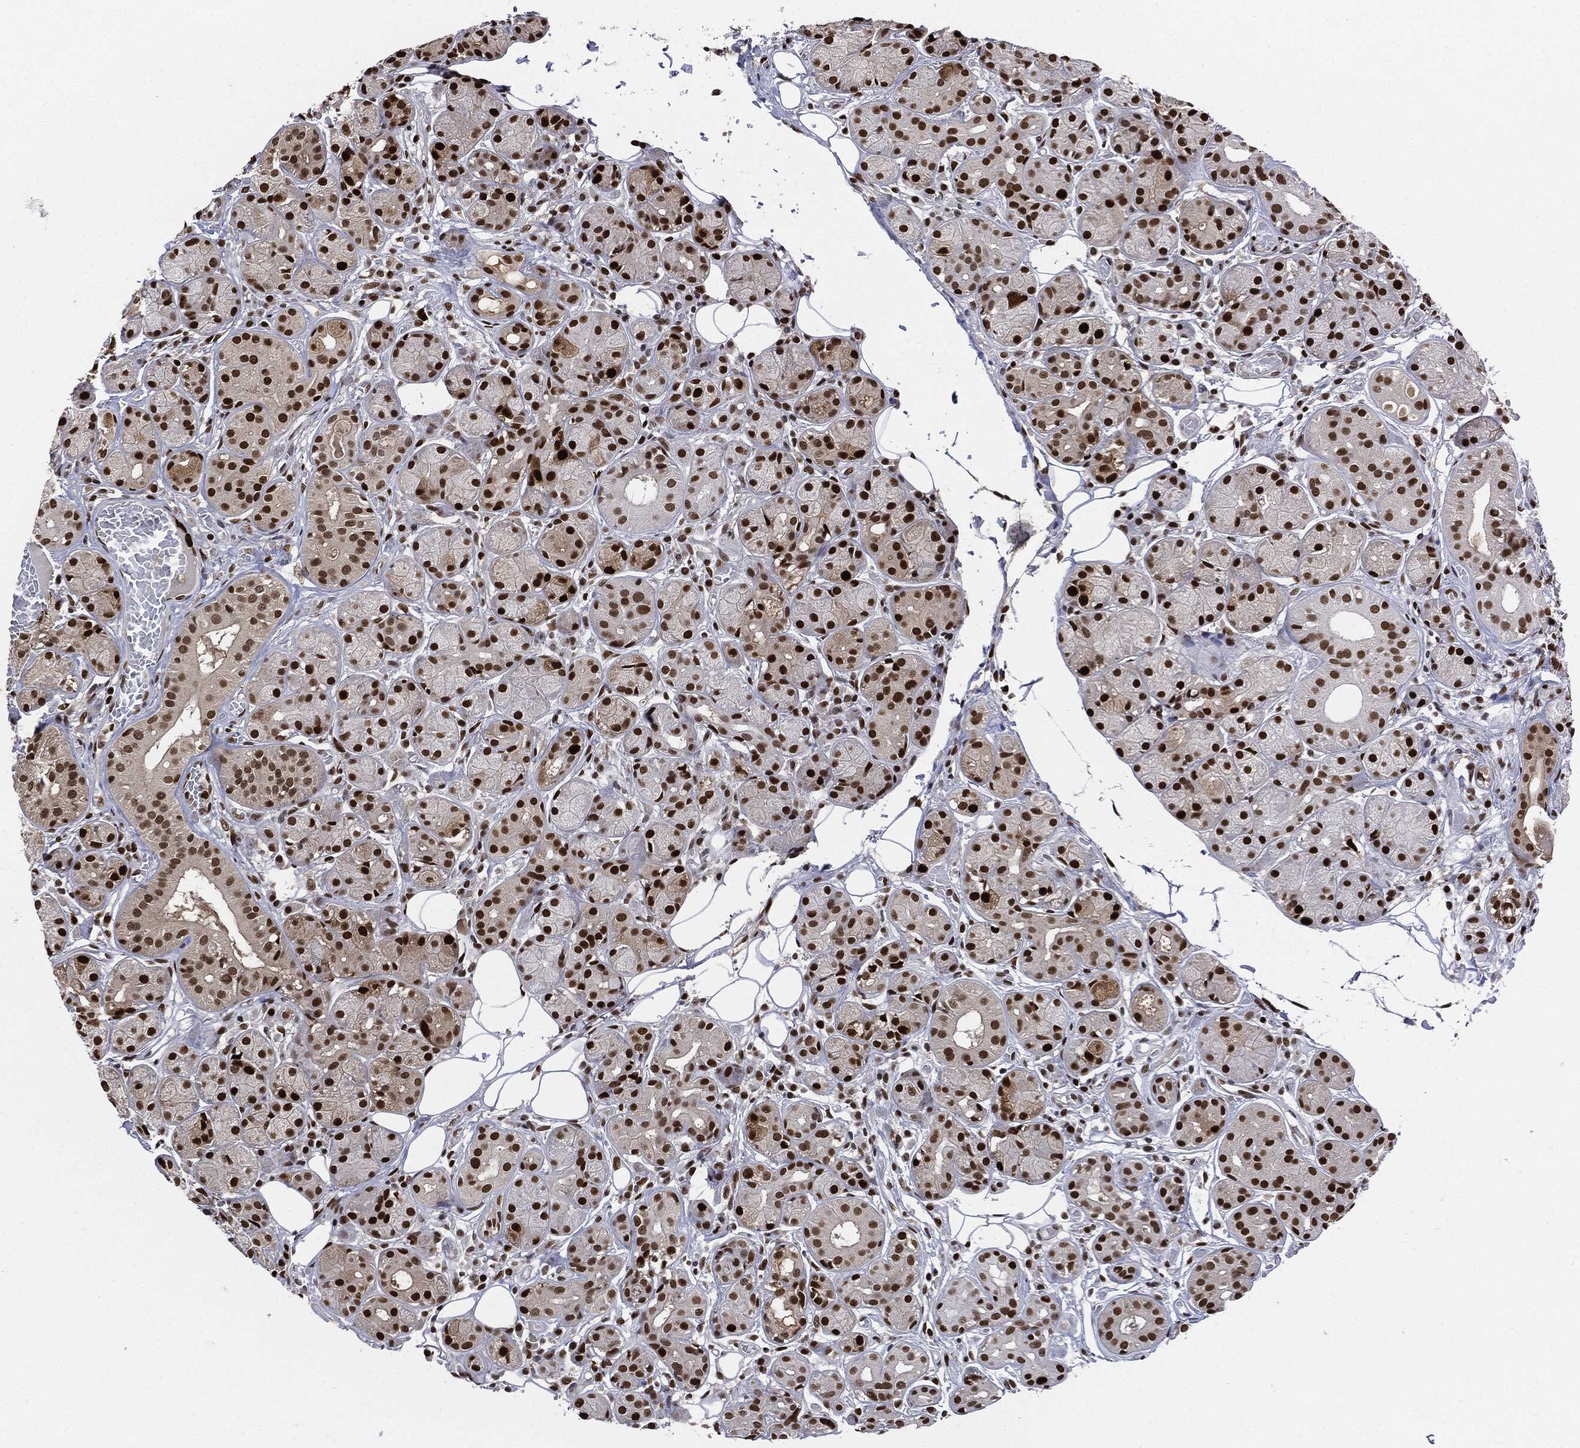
{"staining": {"intensity": "strong", "quantity": ">75%", "location": "nuclear"}, "tissue": "salivary gland", "cell_type": "Glandular cells", "image_type": "normal", "snomed": [{"axis": "morphology", "description": "Normal tissue, NOS"}, {"axis": "topography", "description": "Salivary gland"}], "caption": "IHC of normal salivary gland shows high levels of strong nuclear staining in approximately >75% of glandular cells.", "gene": "PCNA", "patient": {"sex": "male", "age": 71}}